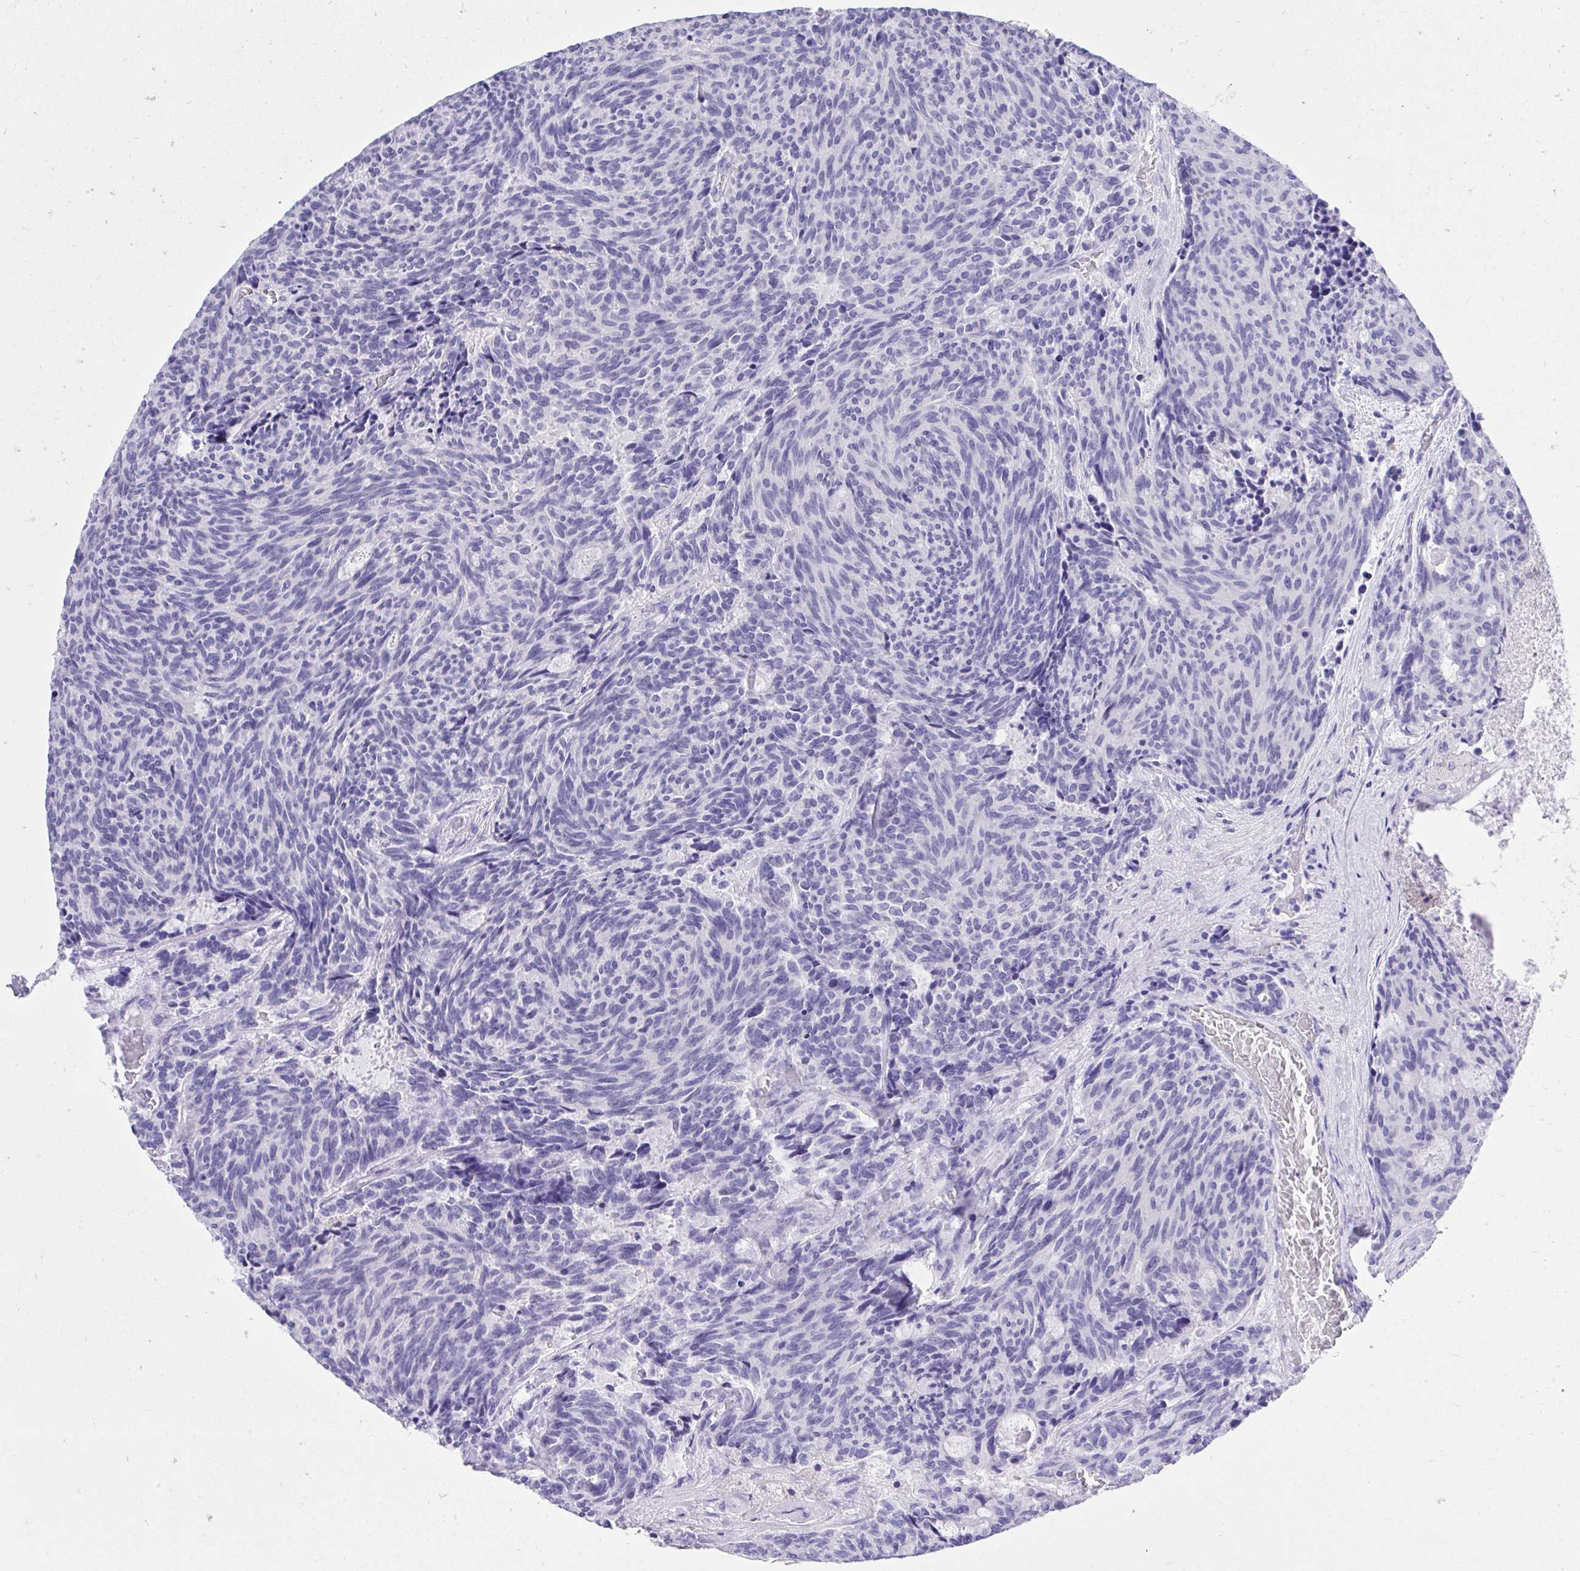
{"staining": {"intensity": "negative", "quantity": "none", "location": "none"}, "tissue": "carcinoid", "cell_type": "Tumor cells", "image_type": "cancer", "snomed": [{"axis": "morphology", "description": "Carcinoid, malignant, NOS"}, {"axis": "topography", "description": "Pancreas"}], "caption": "Immunohistochemistry of carcinoid (malignant) exhibits no staining in tumor cells.", "gene": "KCNN4", "patient": {"sex": "female", "age": 54}}